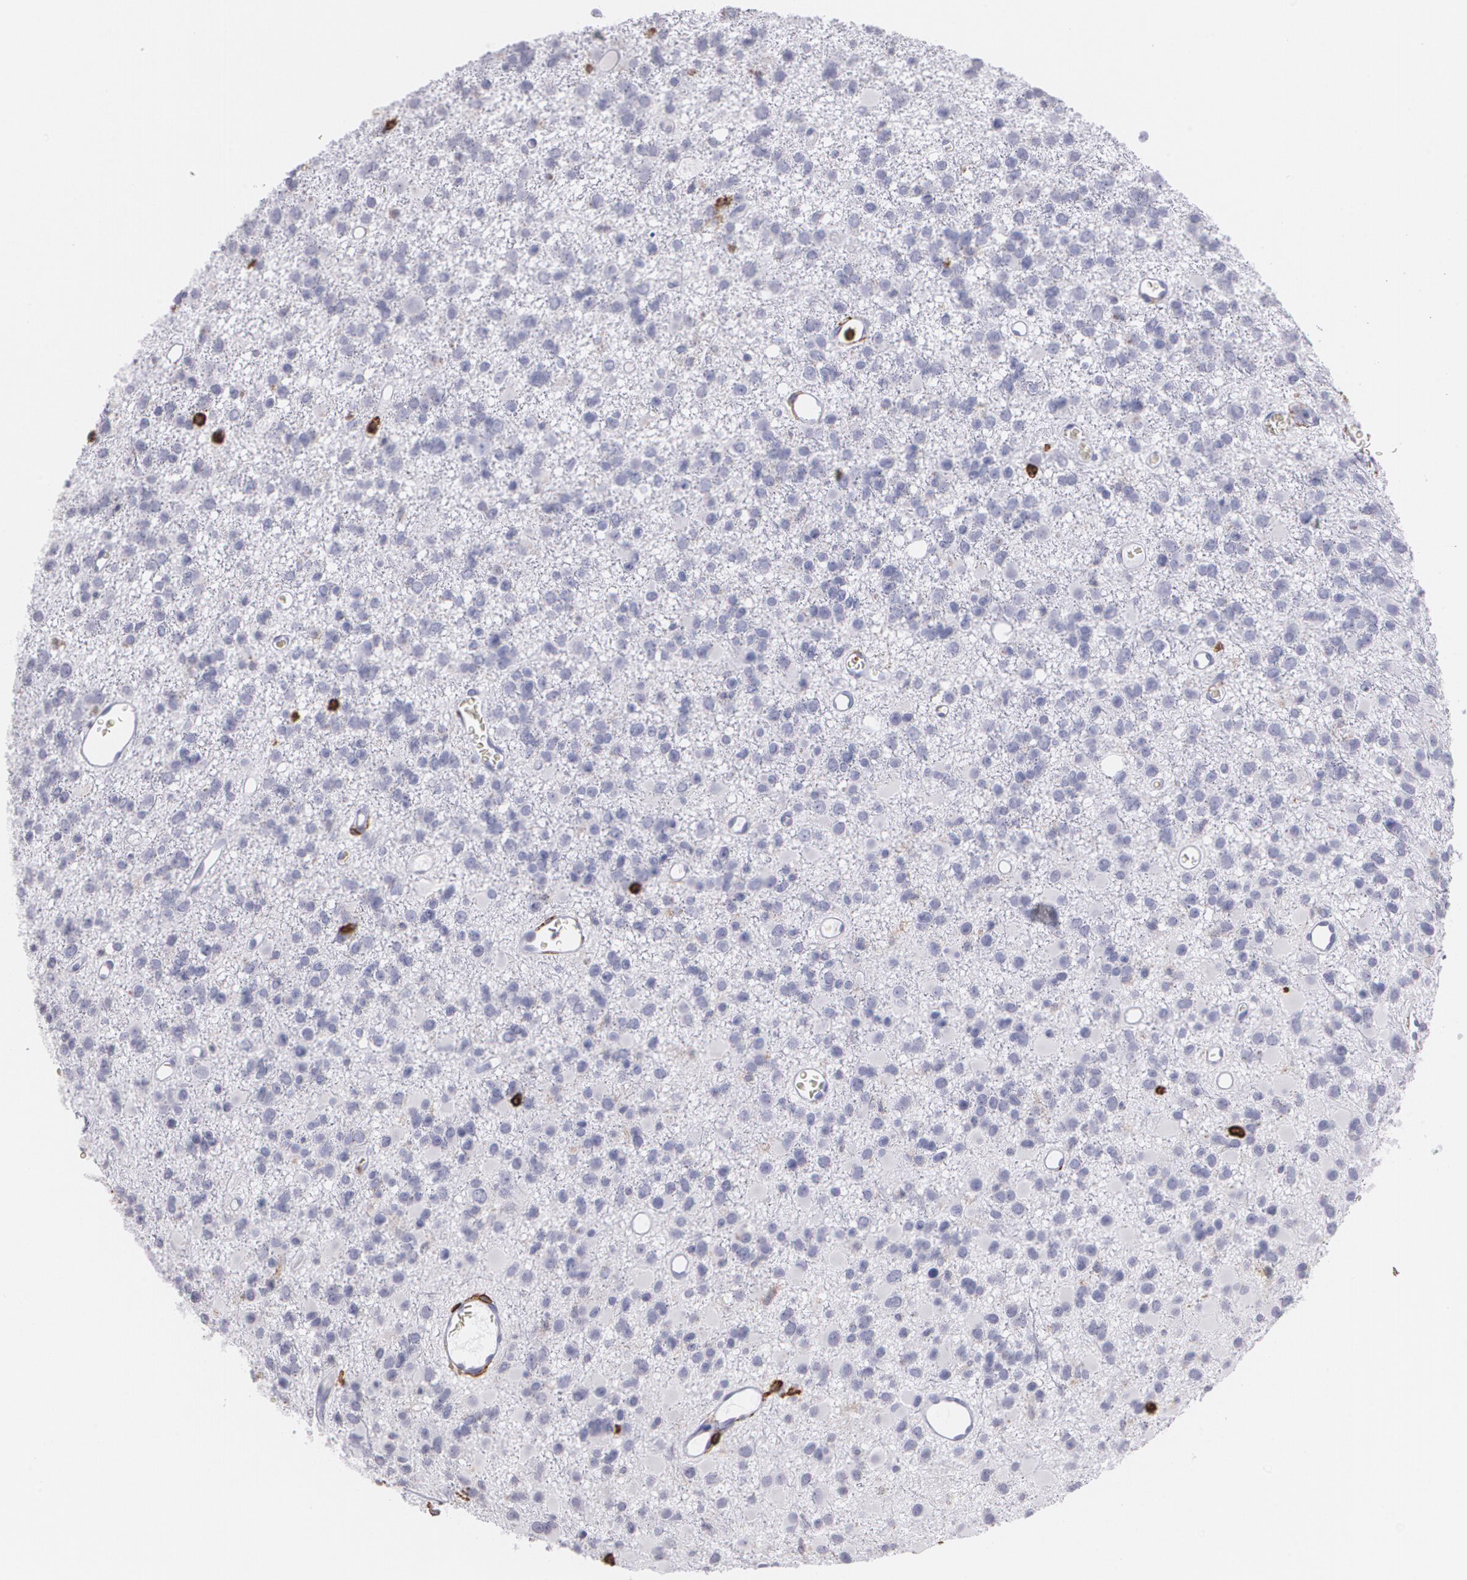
{"staining": {"intensity": "negative", "quantity": "none", "location": "none"}, "tissue": "glioma", "cell_type": "Tumor cells", "image_type": "cancer", "snomed": [{"axis": "morphology", "description": "Glioma, malignant, Low grade"}, {"axis": "topography", "description": "Brain"}], "caption": "Histopathology image shows no significant protein positivity in tumor cells of glioma.", "gene": "PTPRC", "patient": {"sex": "male", "age": 42}}